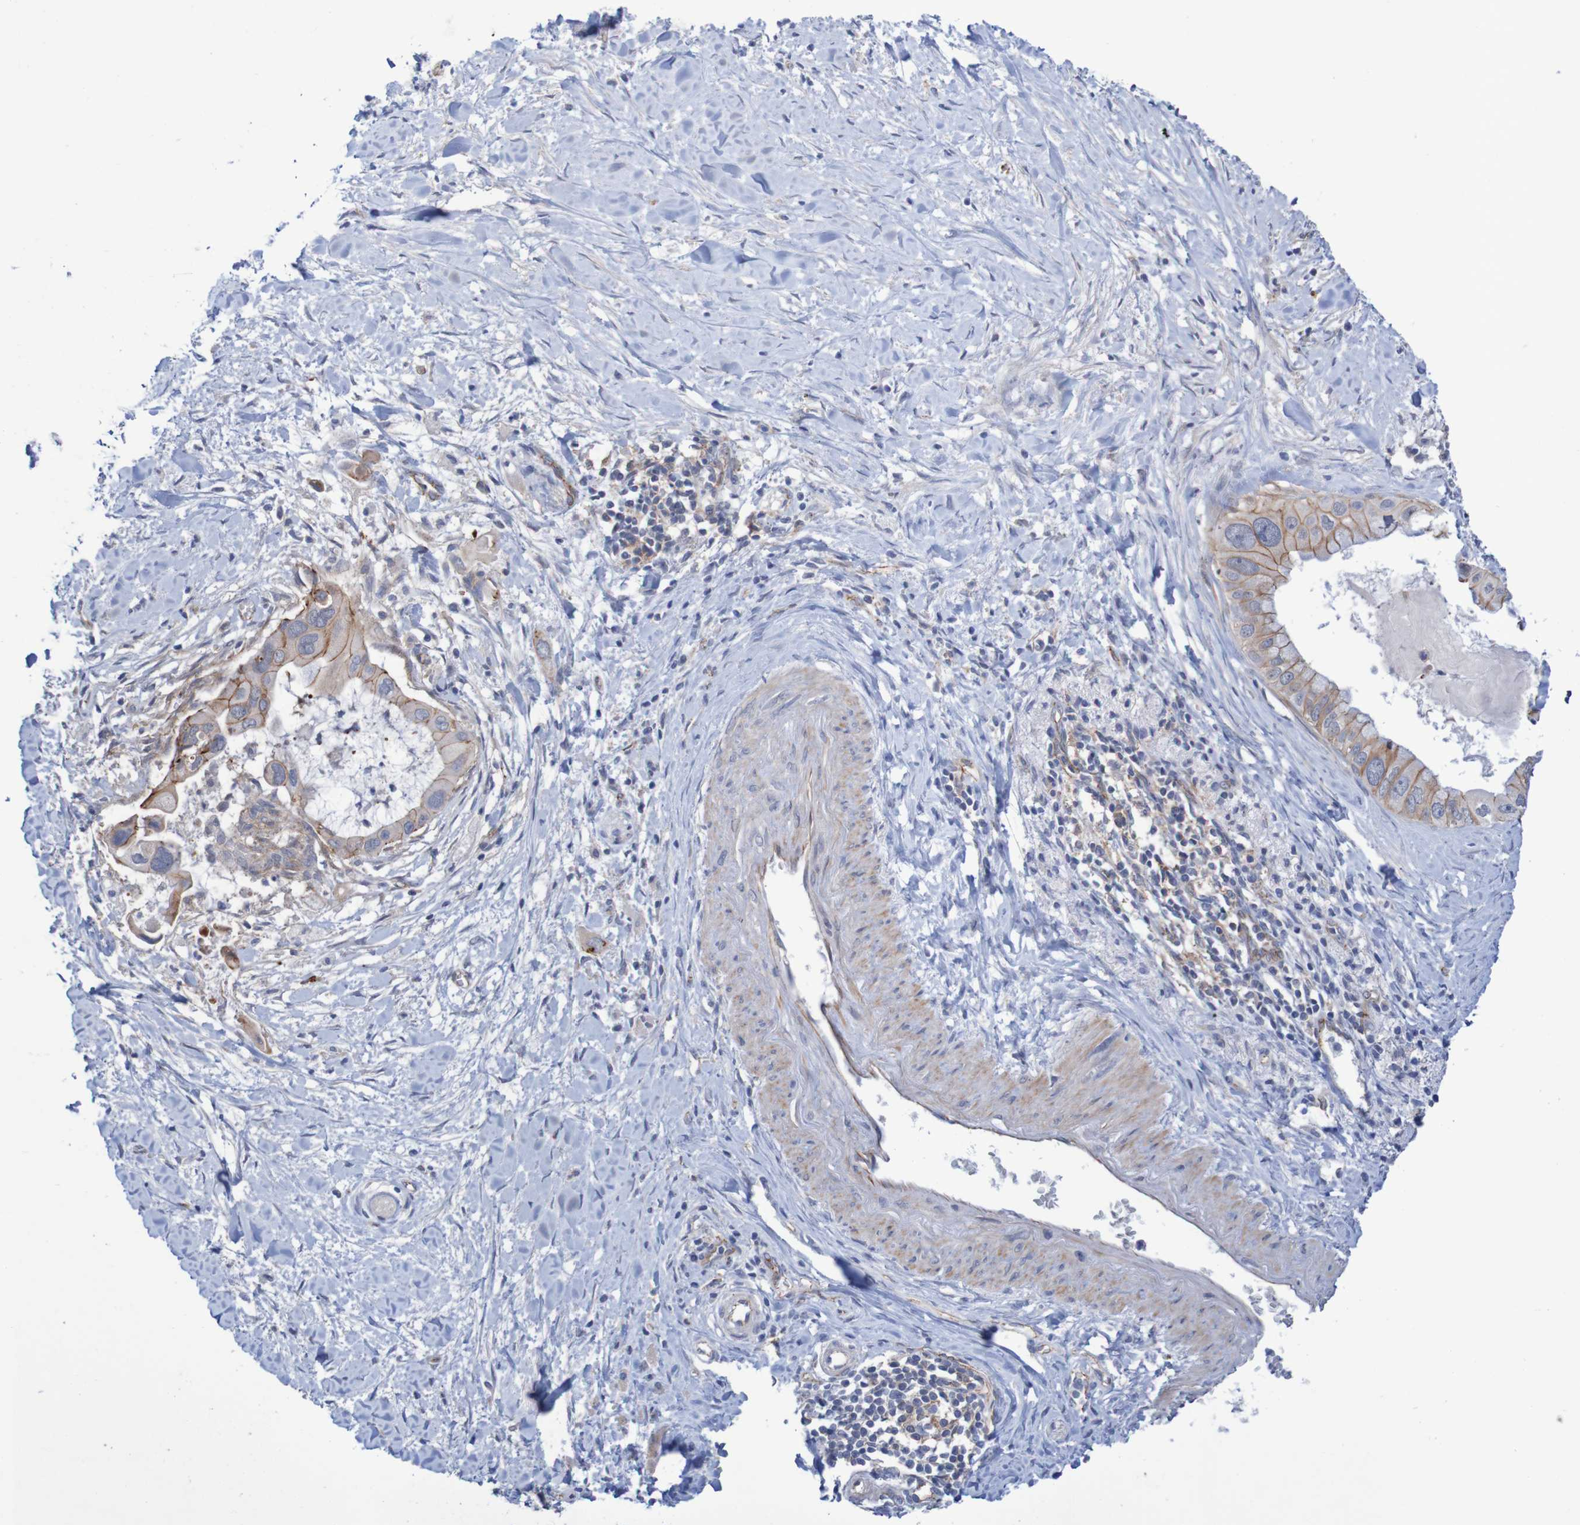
{"staining": {"intensity": "moderate", "quantity": "25%-75%", "location": "cytoplasmic/membranous"}, "tissue": "pancreatic cancer", "cell_type": "Tumor cells", "image_type": "cancer", "snomed": [{"axis": "morphology", "description": "Adenocarcinoma, NOS"}, {"axis": "topography", "description": "Pancreas"}], "caption": "Immunohistochemical staining of pancreatic adenocarcinoma exhibits medium levels of moderate cytoplasmic/membranous protein expression in about 25%-75% of tumor cells. (Stains: DAB in brown, nuclei in blue, Microscopy: brightfield microscopy at high magnification).", "gene": "NECTIN2", "patient": {"sex": "male", "age": 55}}